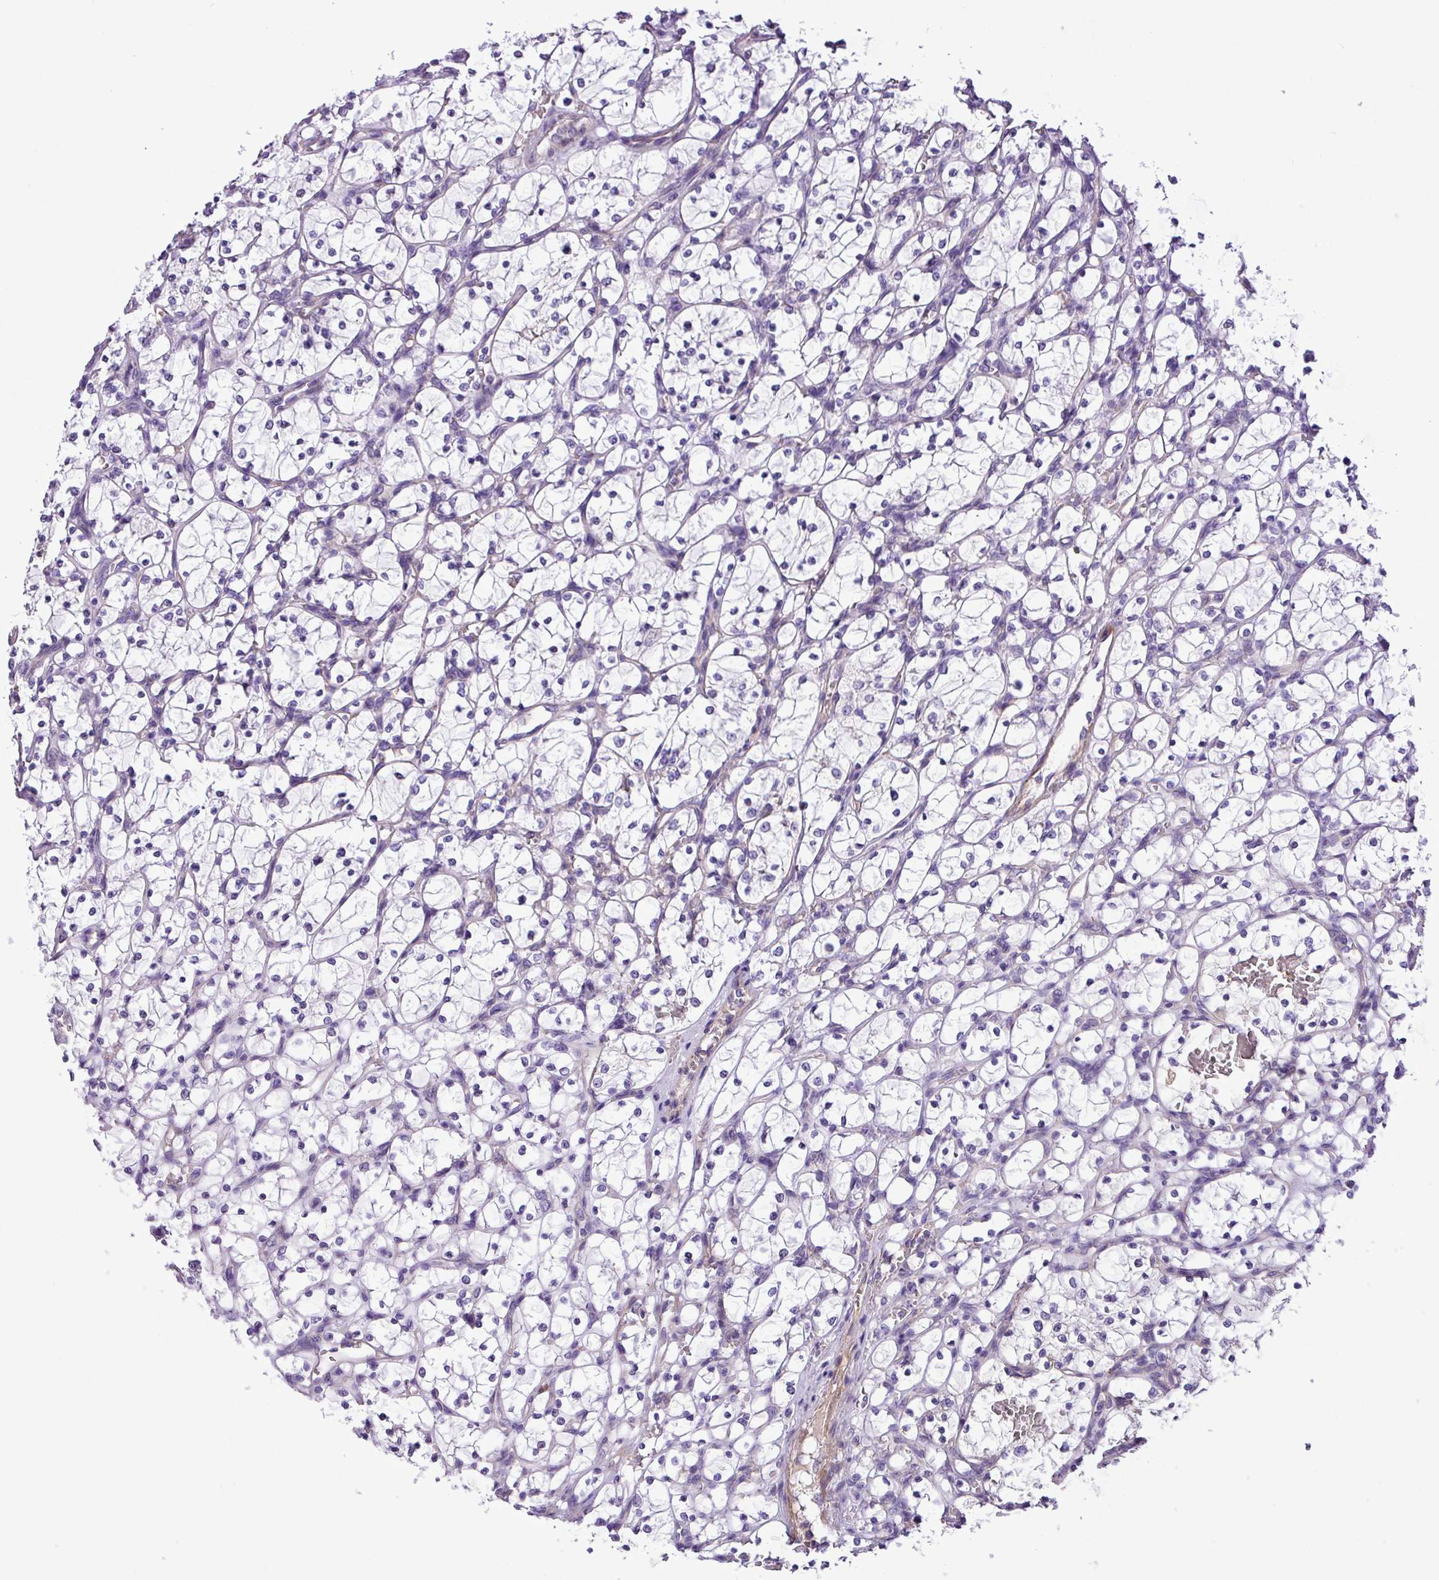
{"staining": {"intensity": "negative", "quantity": "none", "location": "none"}, "tissue": "renal cancer", "cell_type": "Tumor cells", "image_type": "cancer", "snomed": [{"axis": "morphology", "description": "Adenocarcinoma, NOS"}, {"axis": "topography", "description": "Kidney"}], "caption": "Histopathology image shows no protein positivity in tumor cells of renal cancer (adenocarcinoma) tissue. (DAB immunohistochemistry with hematoxylin counter stain).", "gene": "C11orf91", "patient": {"sex": "female", "age": 69}}